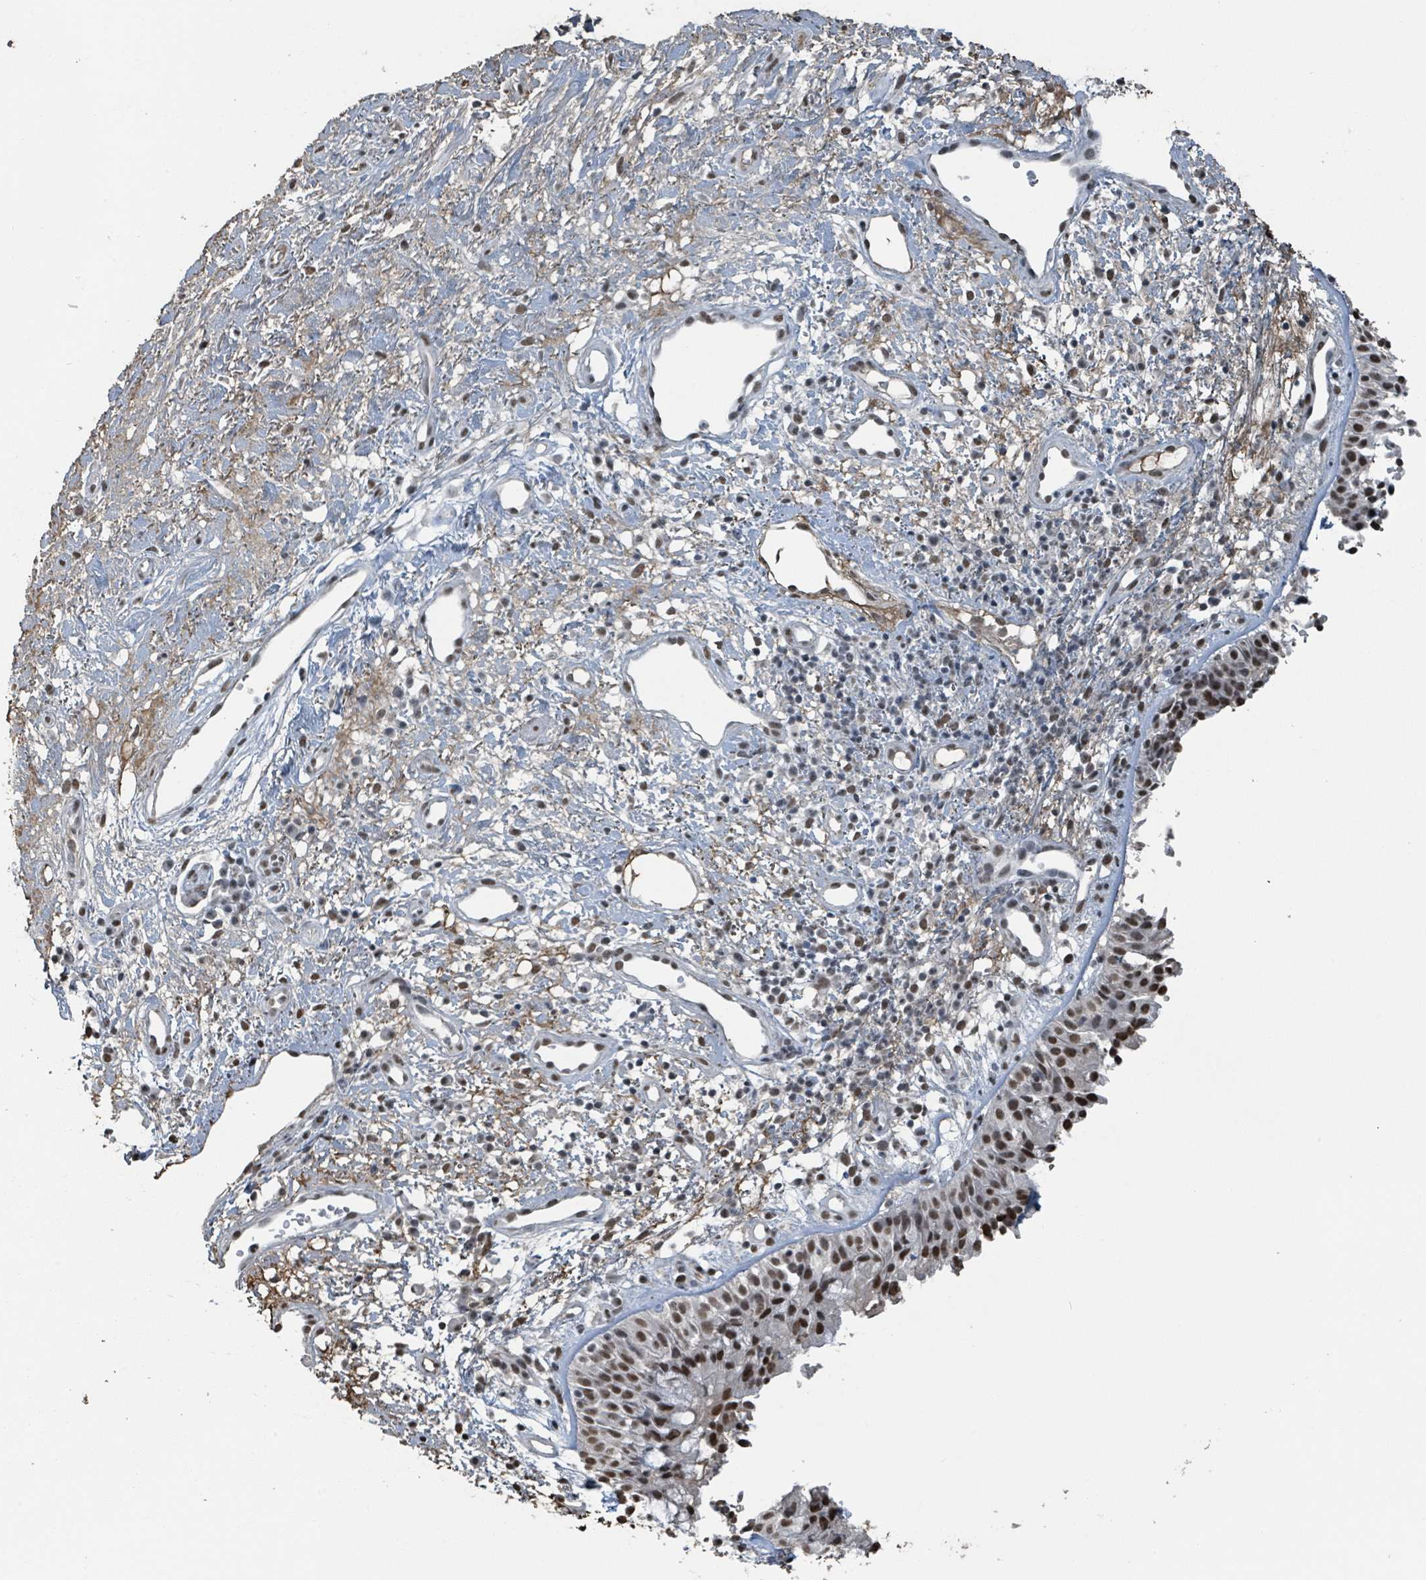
{"staining": {"intensity": "strong", "quantity": ">75%", "location": "nuclear"}, "tissue": "nasopharynx", "cell_type": "Respiratory epithelial cells", "image_type": "normal", "snomed": [{"axis": "morphology", "description": "Normal tissue, NOS"}, {"axis": "topography", "description": "Cartilage tissue"}, {"axis": "topography", "description": "Nasopharynx"}, {"axis": "topography", "description": "Thyroid gland"}], "caption": "Protein staining exhibits strong nuclear expression in about >75% of respiratory epithelial cells in benign nasopharynx. The staining was performed using DAB, with brown indicating positive protein expression. Nuclei are stained blue with hematoxylin.", "gene": "PHIP", "patient": {"sex": "male", "age": 63}}